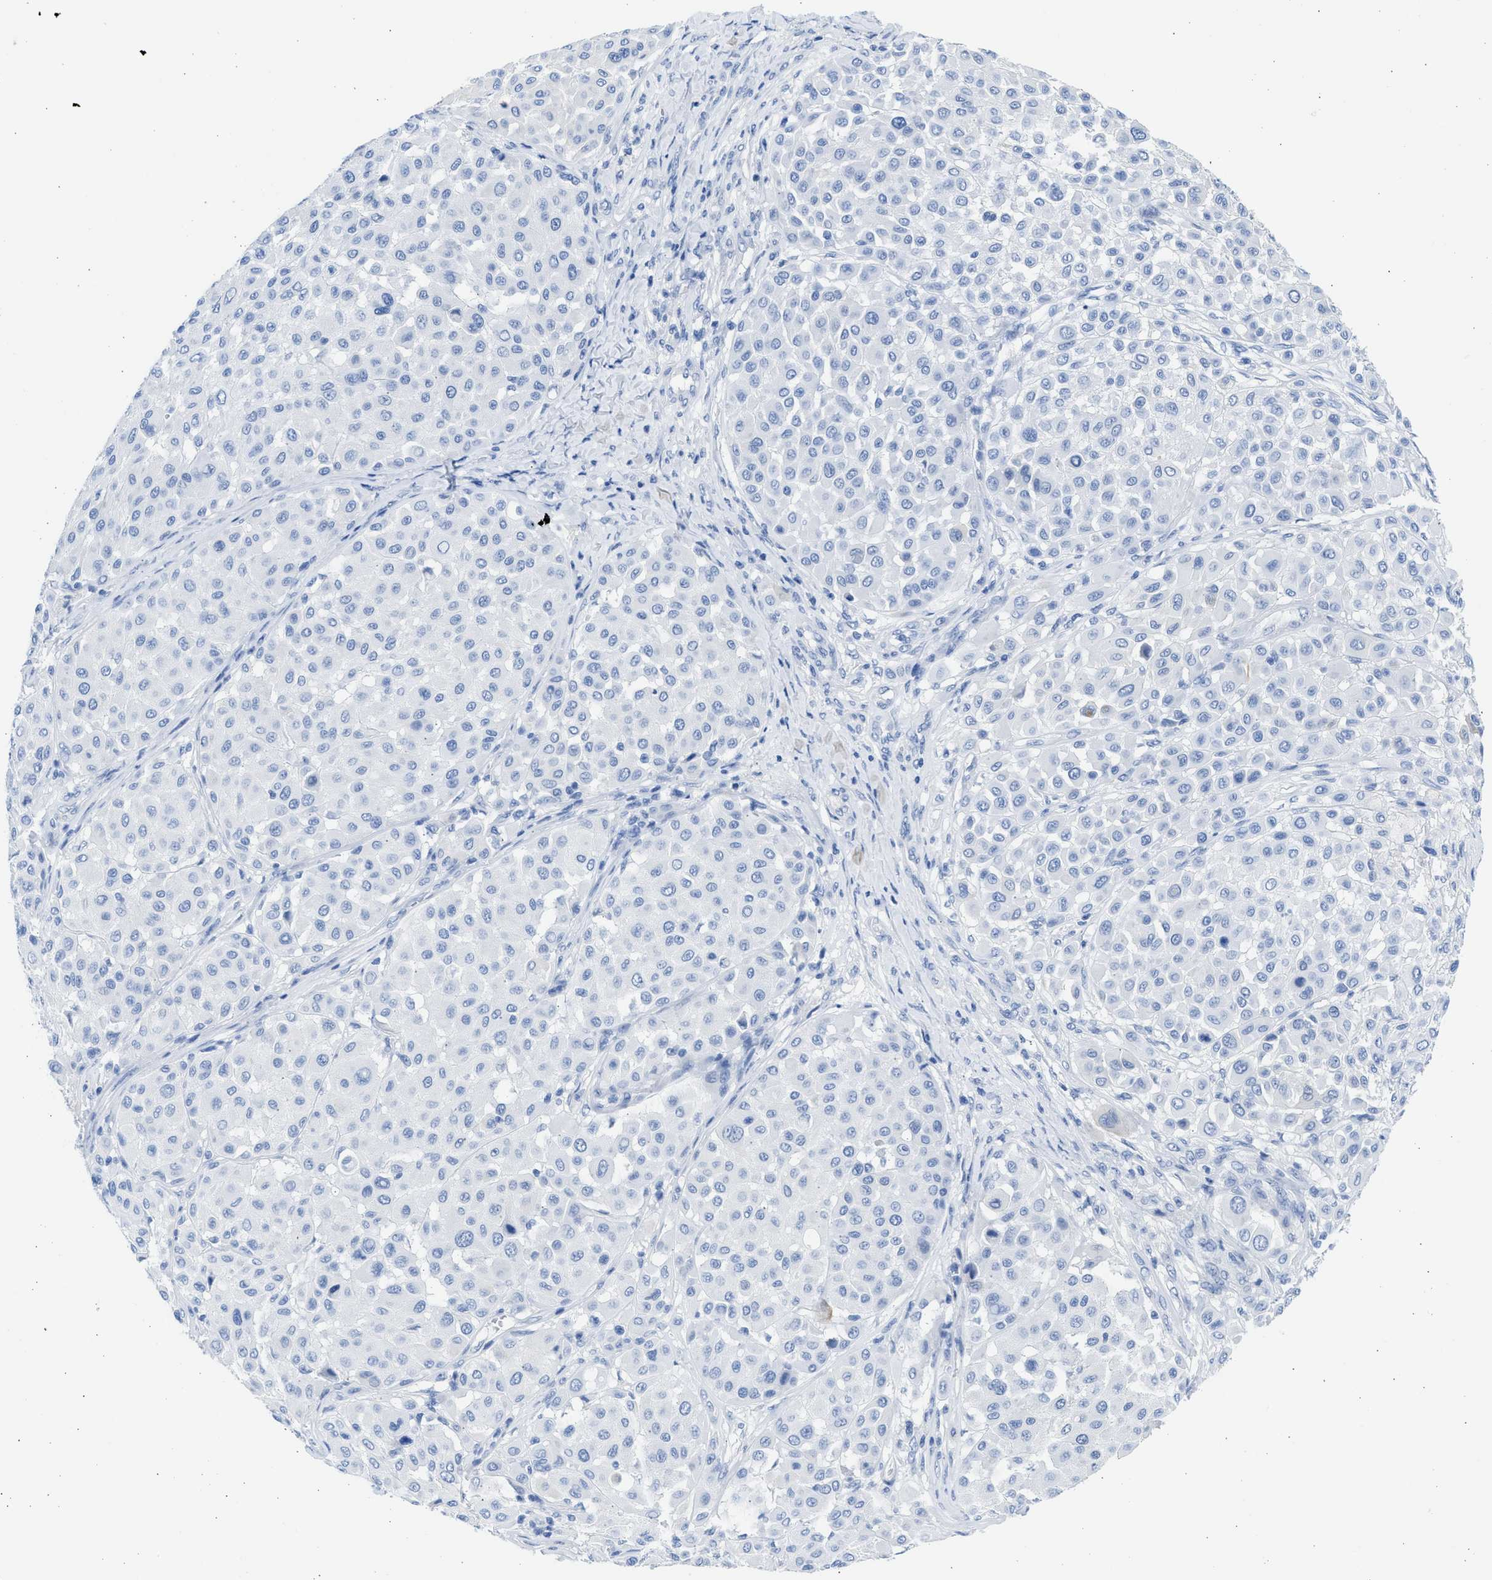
{"staining": {"intensity": "negative", "quantity": "none", "location": "none"}, "tissue": "melanoma", "cell_type": "Tumor cells", "image_type": "cancer", "snomed": [{"axis": "morphology", "description": "Malignant melanoma, Metastatic site"}, {"axis": "topography", "description": "Soft tissue"}], "caption": "The immunohistochemistry (IHC) photomicrograph has no significant expression in tumor cells of melanoma tissue. The staining was performed using DAB (3,3'-diaminobenzidine) to visualize the protein expression in brown, while the nuclei were stained in blue with hematoxylin (Magnification: 20x).", "gene": "SPATA3", "patient": {"sex": "male", "age": 41}}